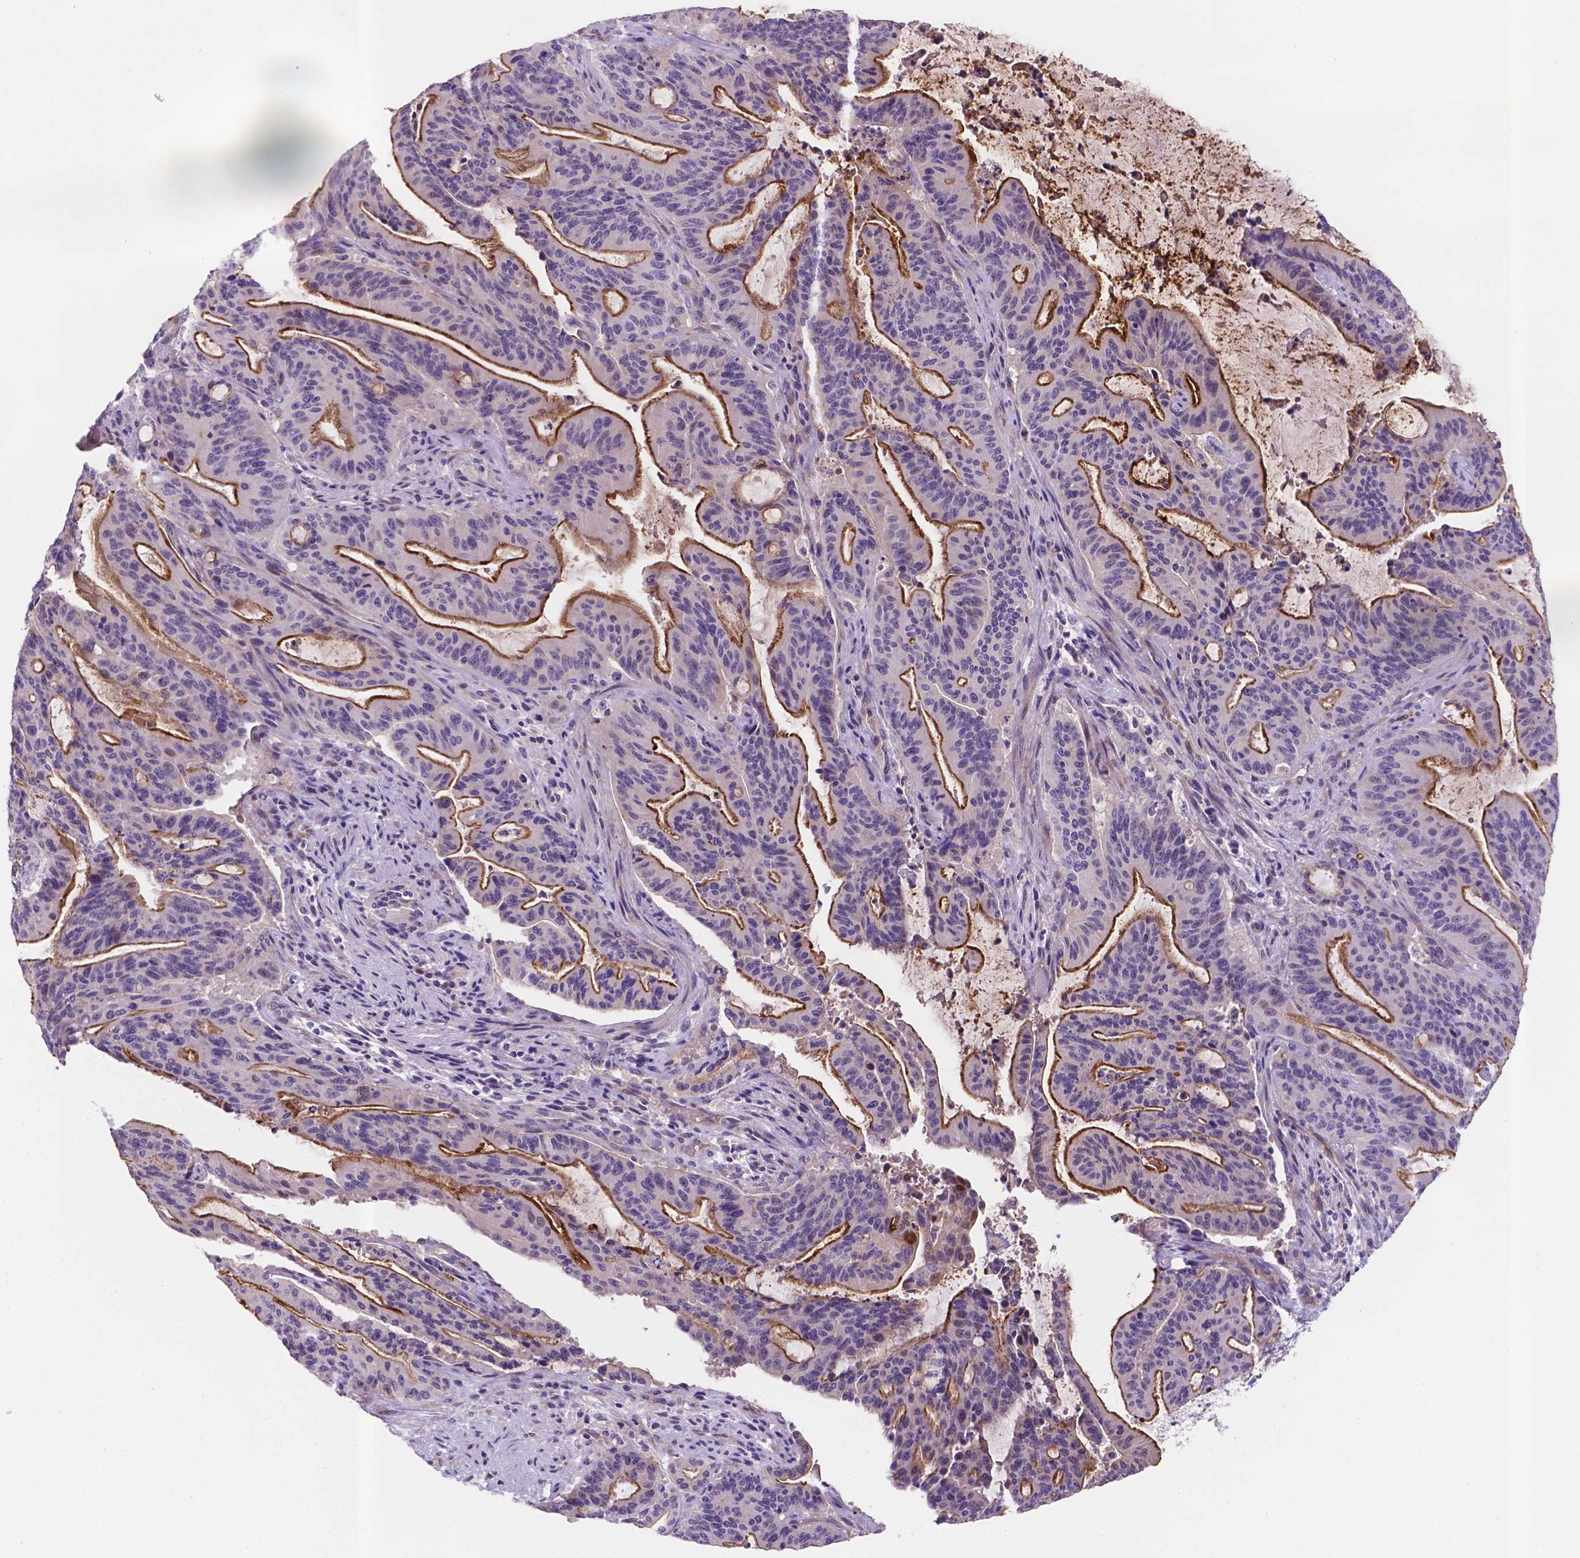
{"staining": {"intensity": "weak", "quantity": ">75%", "location": "cytoplasmic/membranous"}, "tissue": "liver cancer", "cell_type": "Tumor cells", "image_type": "cancer", "snomed": [{"axis": "morphology", "description": "Cholangiocarcinoma"}, {"axis": "topography", "description": "Liver"}], "caption": "Liver cancer (cholangiocarcinoma) stained for a protein displays weak cytoplasmic/membranous positivity in tumor cells.", "gene": "TM4SF20", "patient": {"sex": "female", "age": 73}}